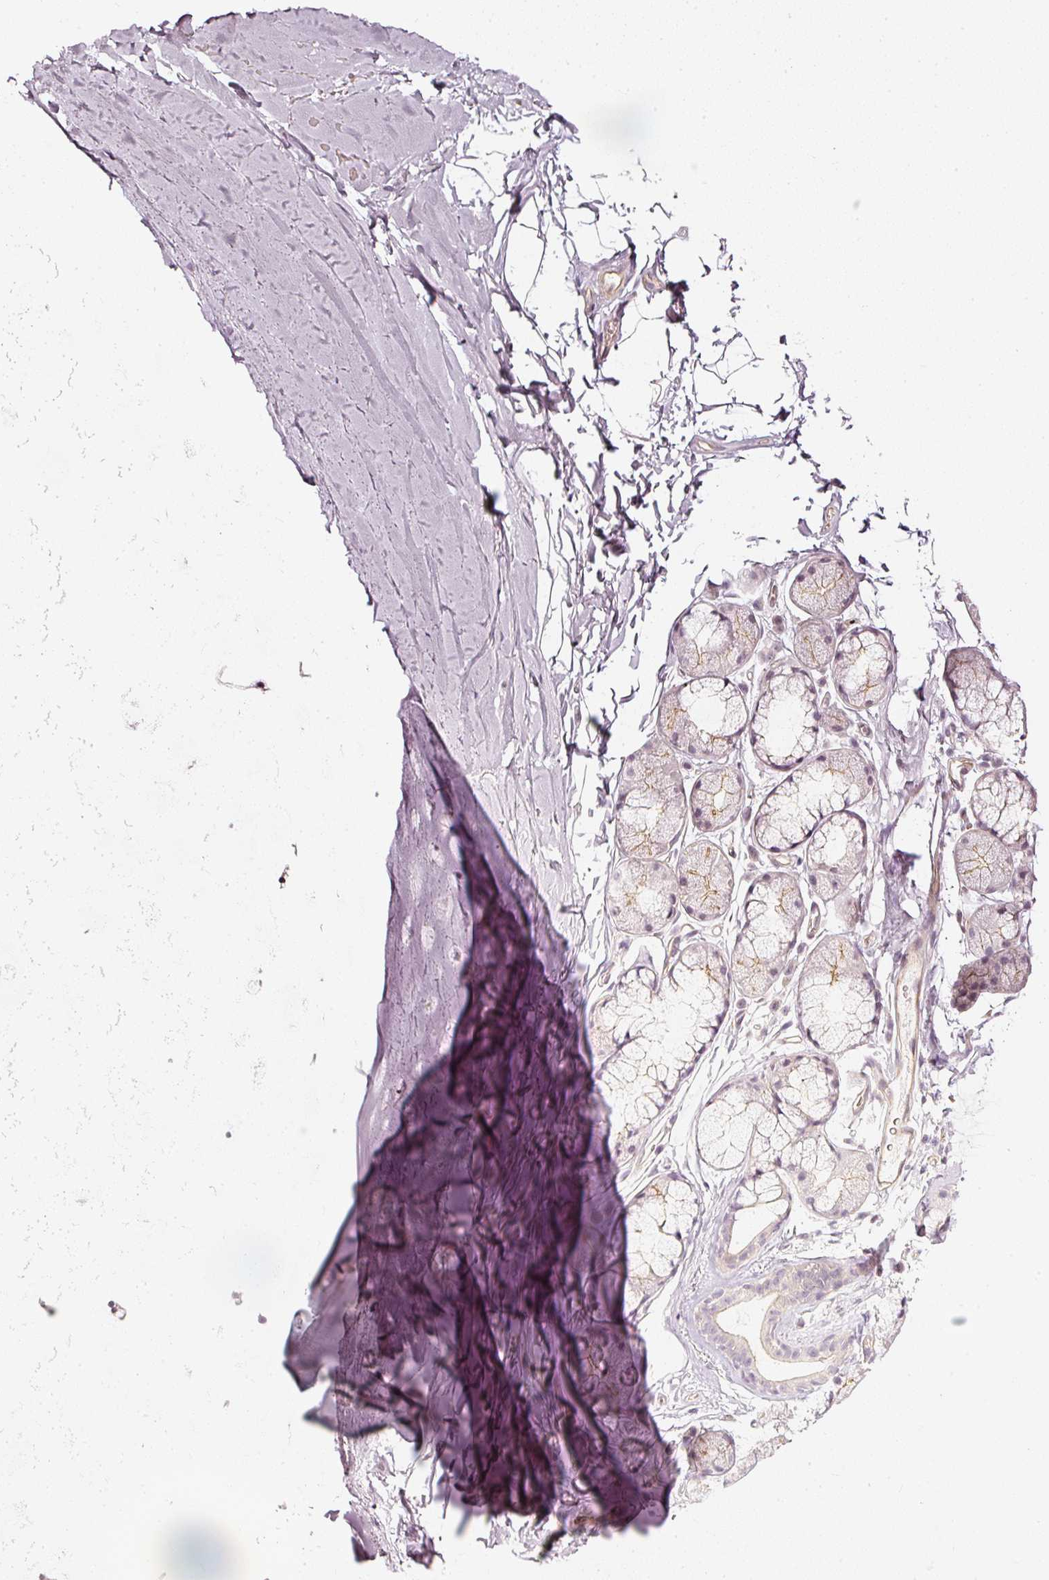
{"staining": {"intensity": "negative", "quantity": "none", "location": "none"}, "tissue": "adipose tissue", "cell_type": "Adipocytes", "image_type": "normal", "snomed": [{"axis": "morphology", "description": "Normal tissue, NOS"}, {"axis": "morphology", "description": "Squamous cell carcinoma, NOS"}, {"axis": "topography", "description": "Bronchus"}, {"axis": "topography", "description": "Lung"}], "caption": "Adipocytes show no significant protein positivity in unremarkable adipose tissue.", "gene": "DRD2", "patient": {"sex": "female", "age": 70}}